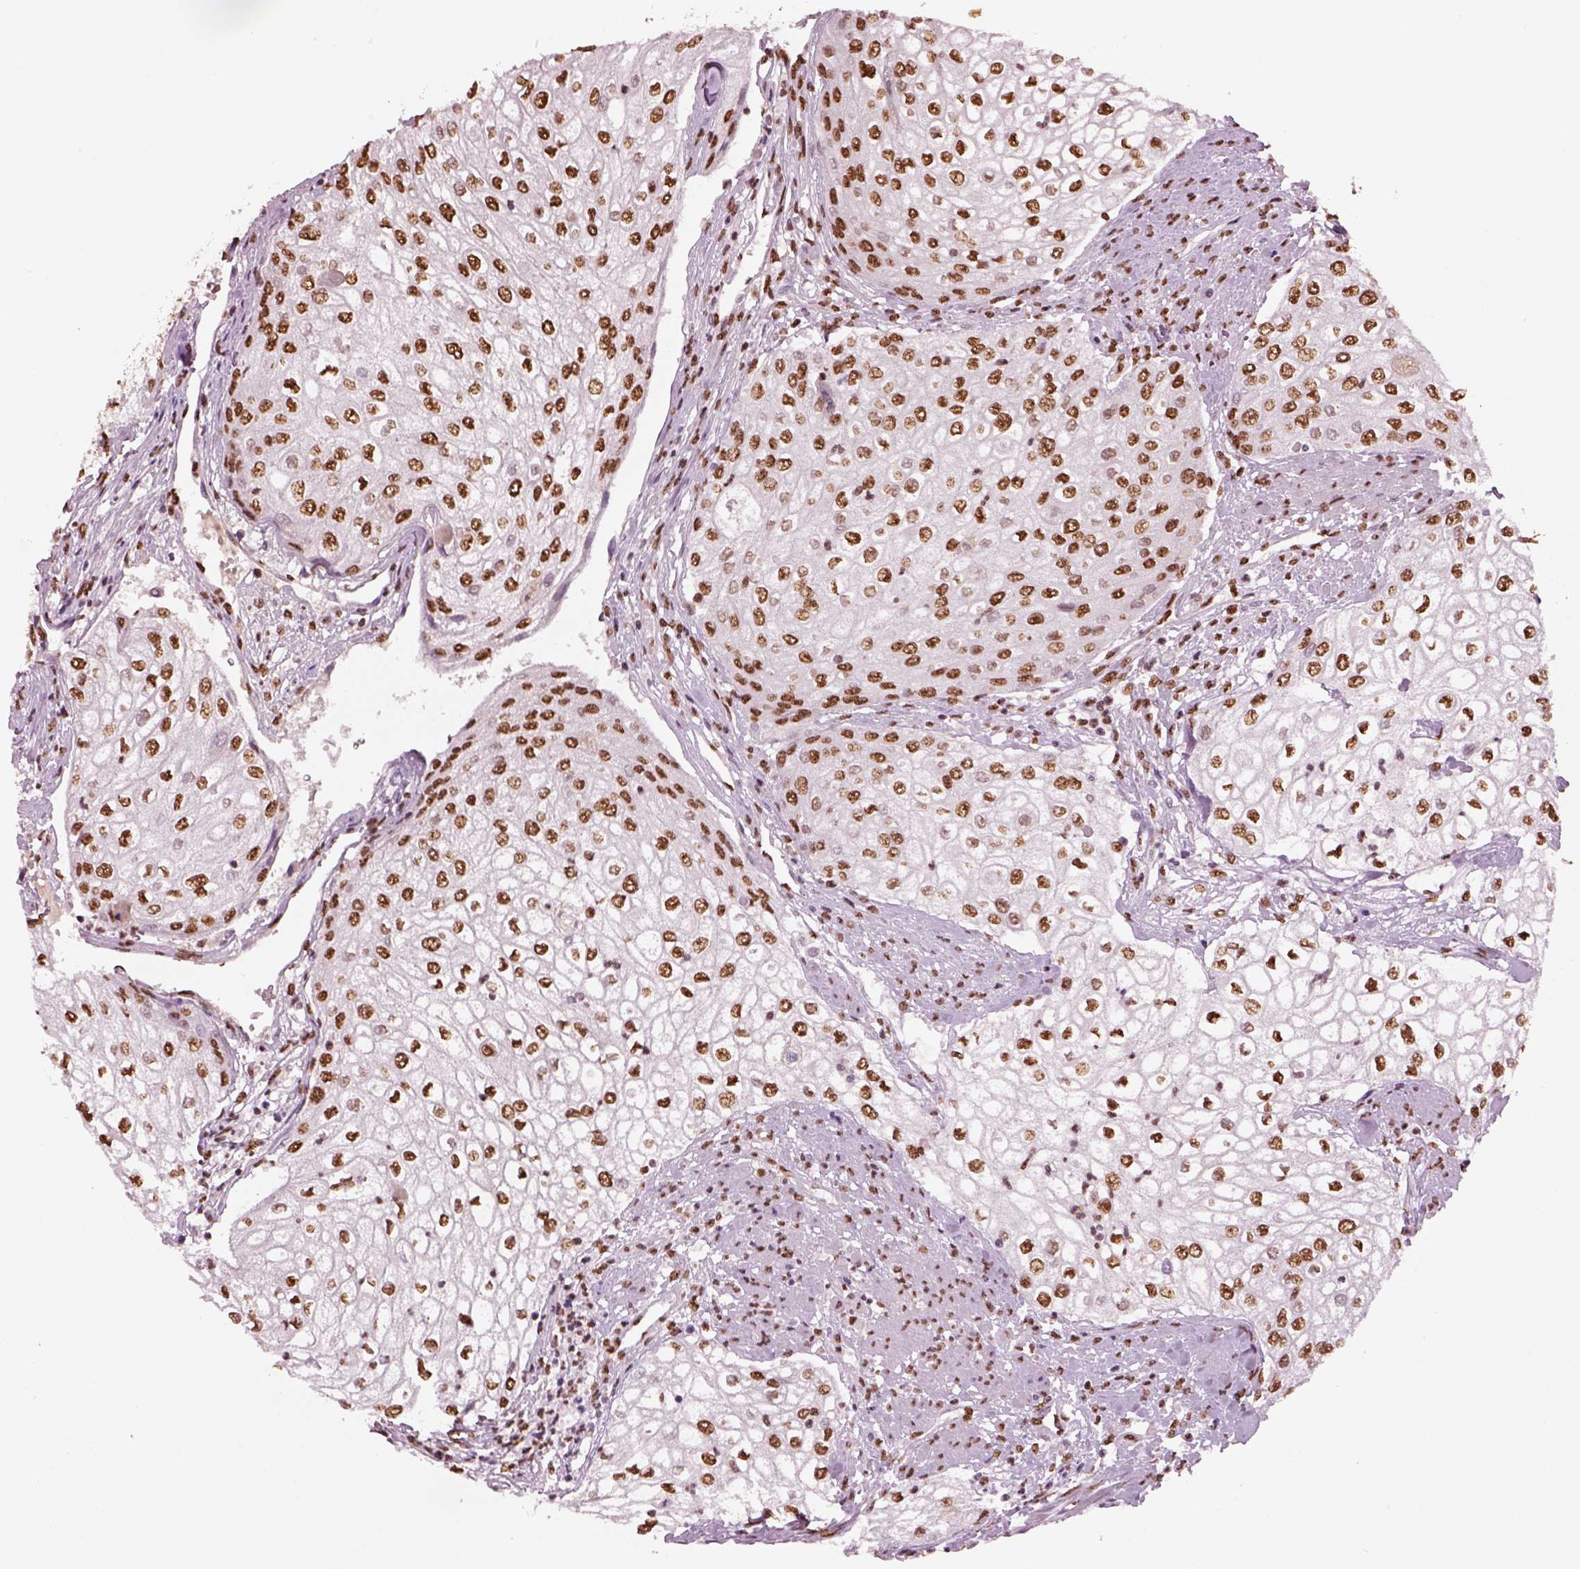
{"staining": {"intensity": "moderate", "quantity": ">75%", "location": "nuclear"}, "tissue": "urothelial cancer", "cell_type": "Tumor cells", "image_type": "cancer", "snomed": [{"axis": "morphology", "description": "Urothelial carcinoma, High grade"}, {"axis": "topography", "description": "Urinary bladder"}], "caption": "About >75% of tumor cells in human high-grade urothelial carcinoma demonstrate moderate nuclear protein positivity as visualized by brown immunohistochemical staining.", "gene": "DDX3X", "patient": {"sex": "male", "age": 62}}